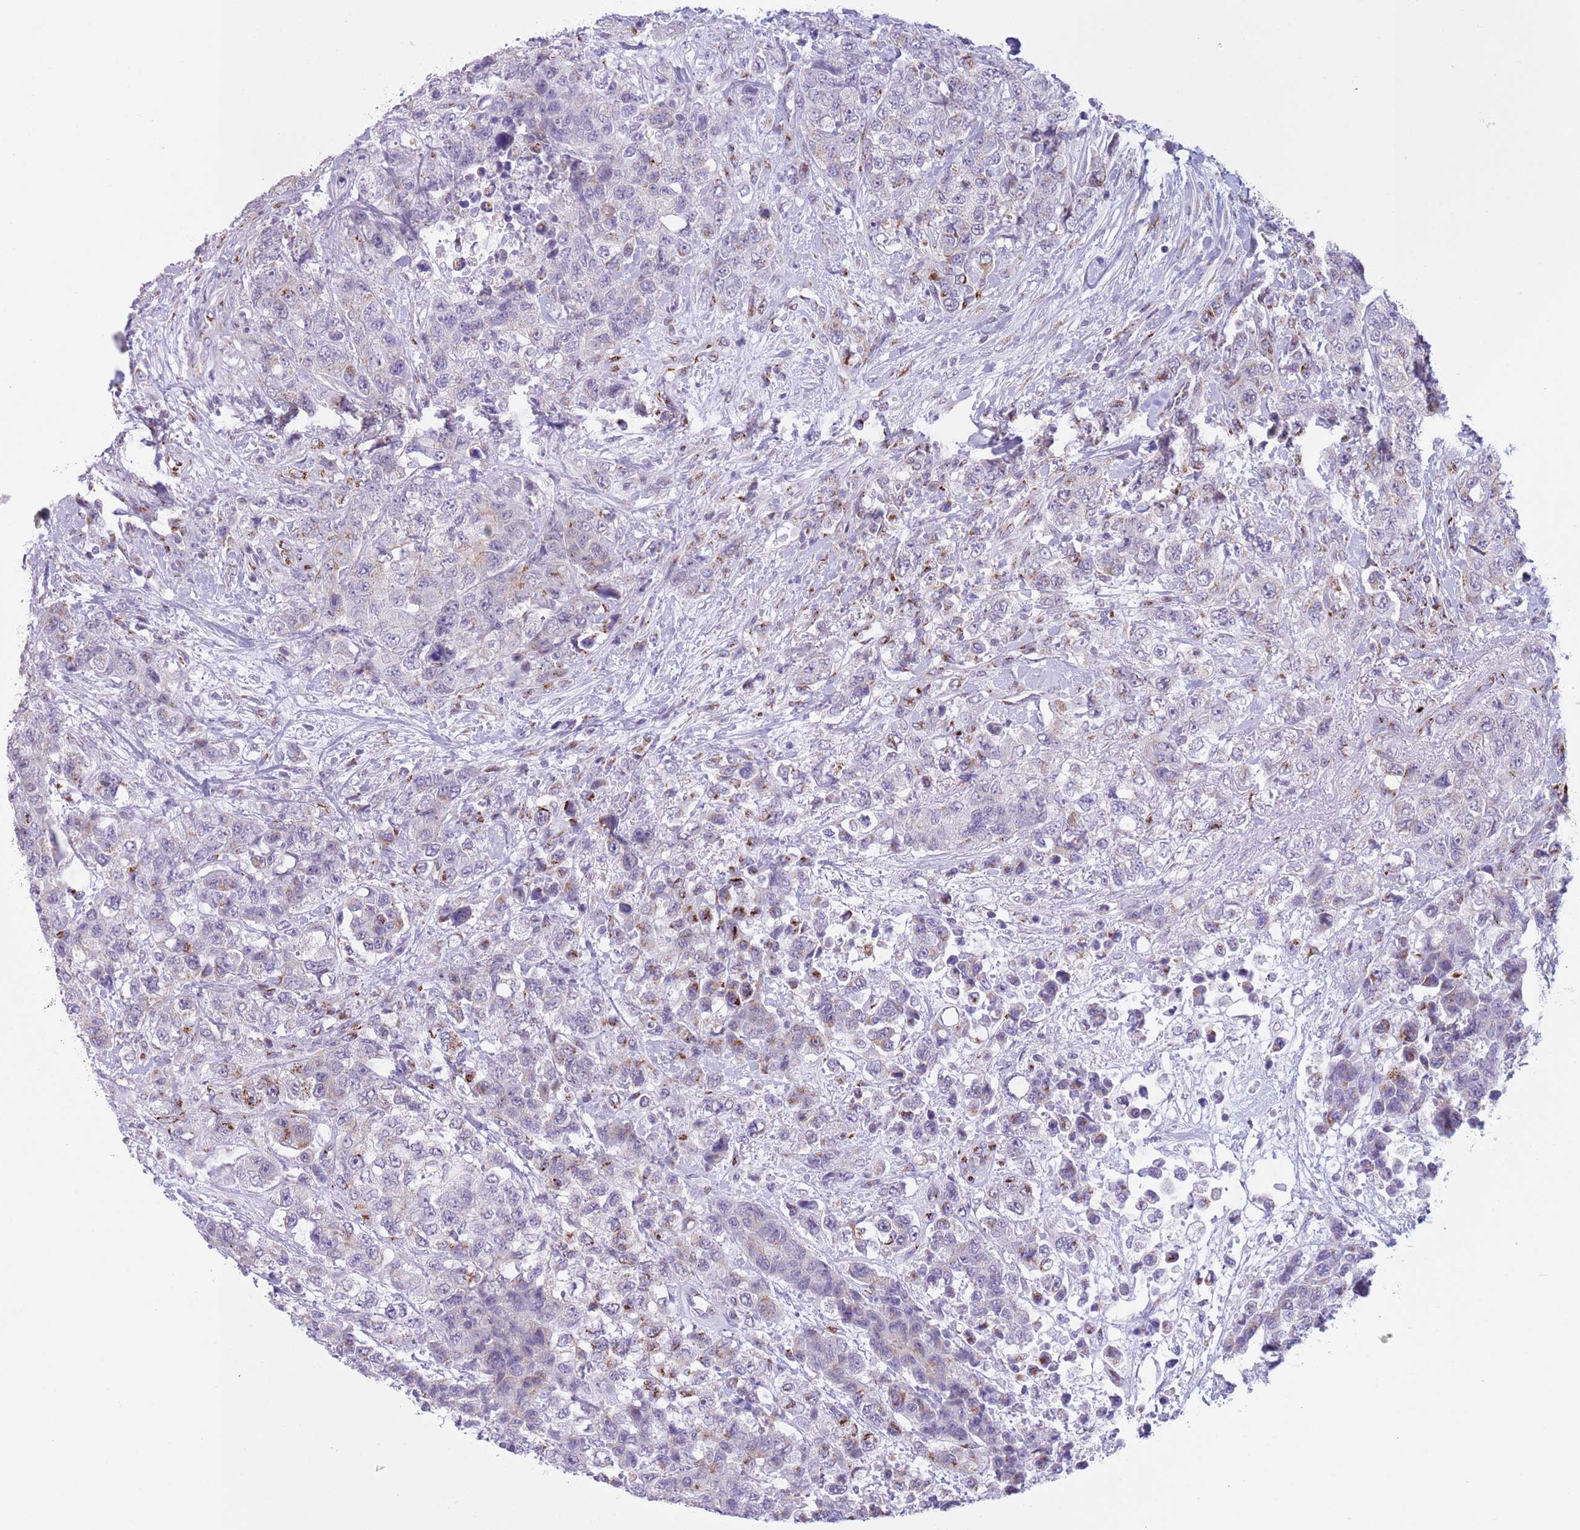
{"staining": {"intensity": "moderate", "quantity": "<25%", "location": "cytoplasmic/membranous"}, "tissue": "urothelial cancer", "cell_type": "Tumor cells", "image_type": "cancer", "snomed": [{"axis": "morphology", "description": "Urothelial carcinoma, High grade"}, {"axis": "topography", "description": "Urinary bladder"}], "caption": "Urothelial cancer stained with a brown dye demonstrates moderate cytoplasmic/membranous positive positivity in about <25% of tumor cells.", "gene": "C20orf96", "patient": {"sex": "female", "age": 78}}